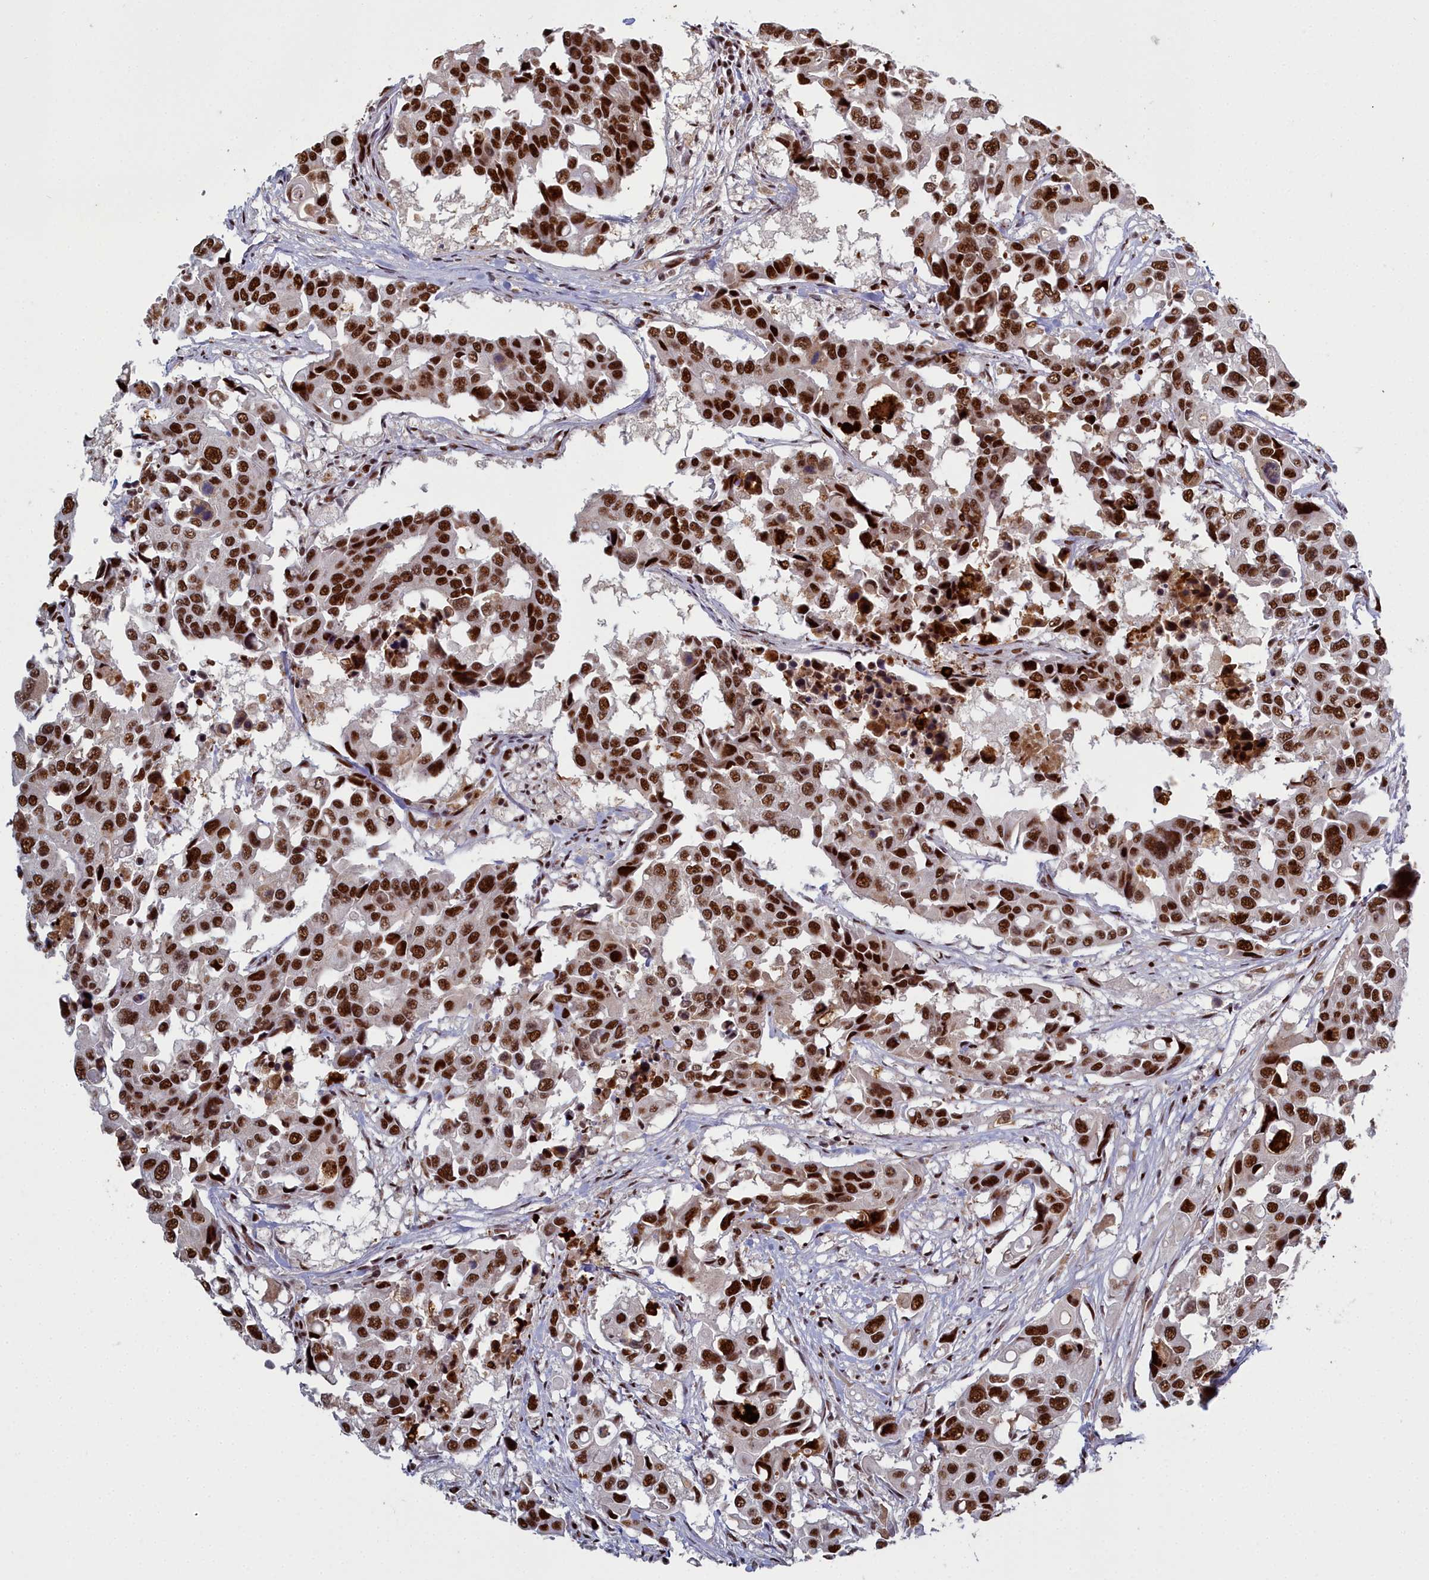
{"staining": {"intensity": "strong", "quantity": ">75%", "location": "nuclear"}, "tissue": "colorectal cancer", "cell_type": "Tumor cells", "image_type": "cancer", "snomed": [{"axis": "morphology", "description": "Adenocarcinoma, NOS"}, {"axis": "topography", "description": "Colon"}], "caption": "There is high levels of strong nuclear staining in tumor cells of colorectal cancer, as demonstrated by immunohistochemical staining (brown color).", "gene": "SF3B3", "patient": {"sex": "male", "age": 77}}